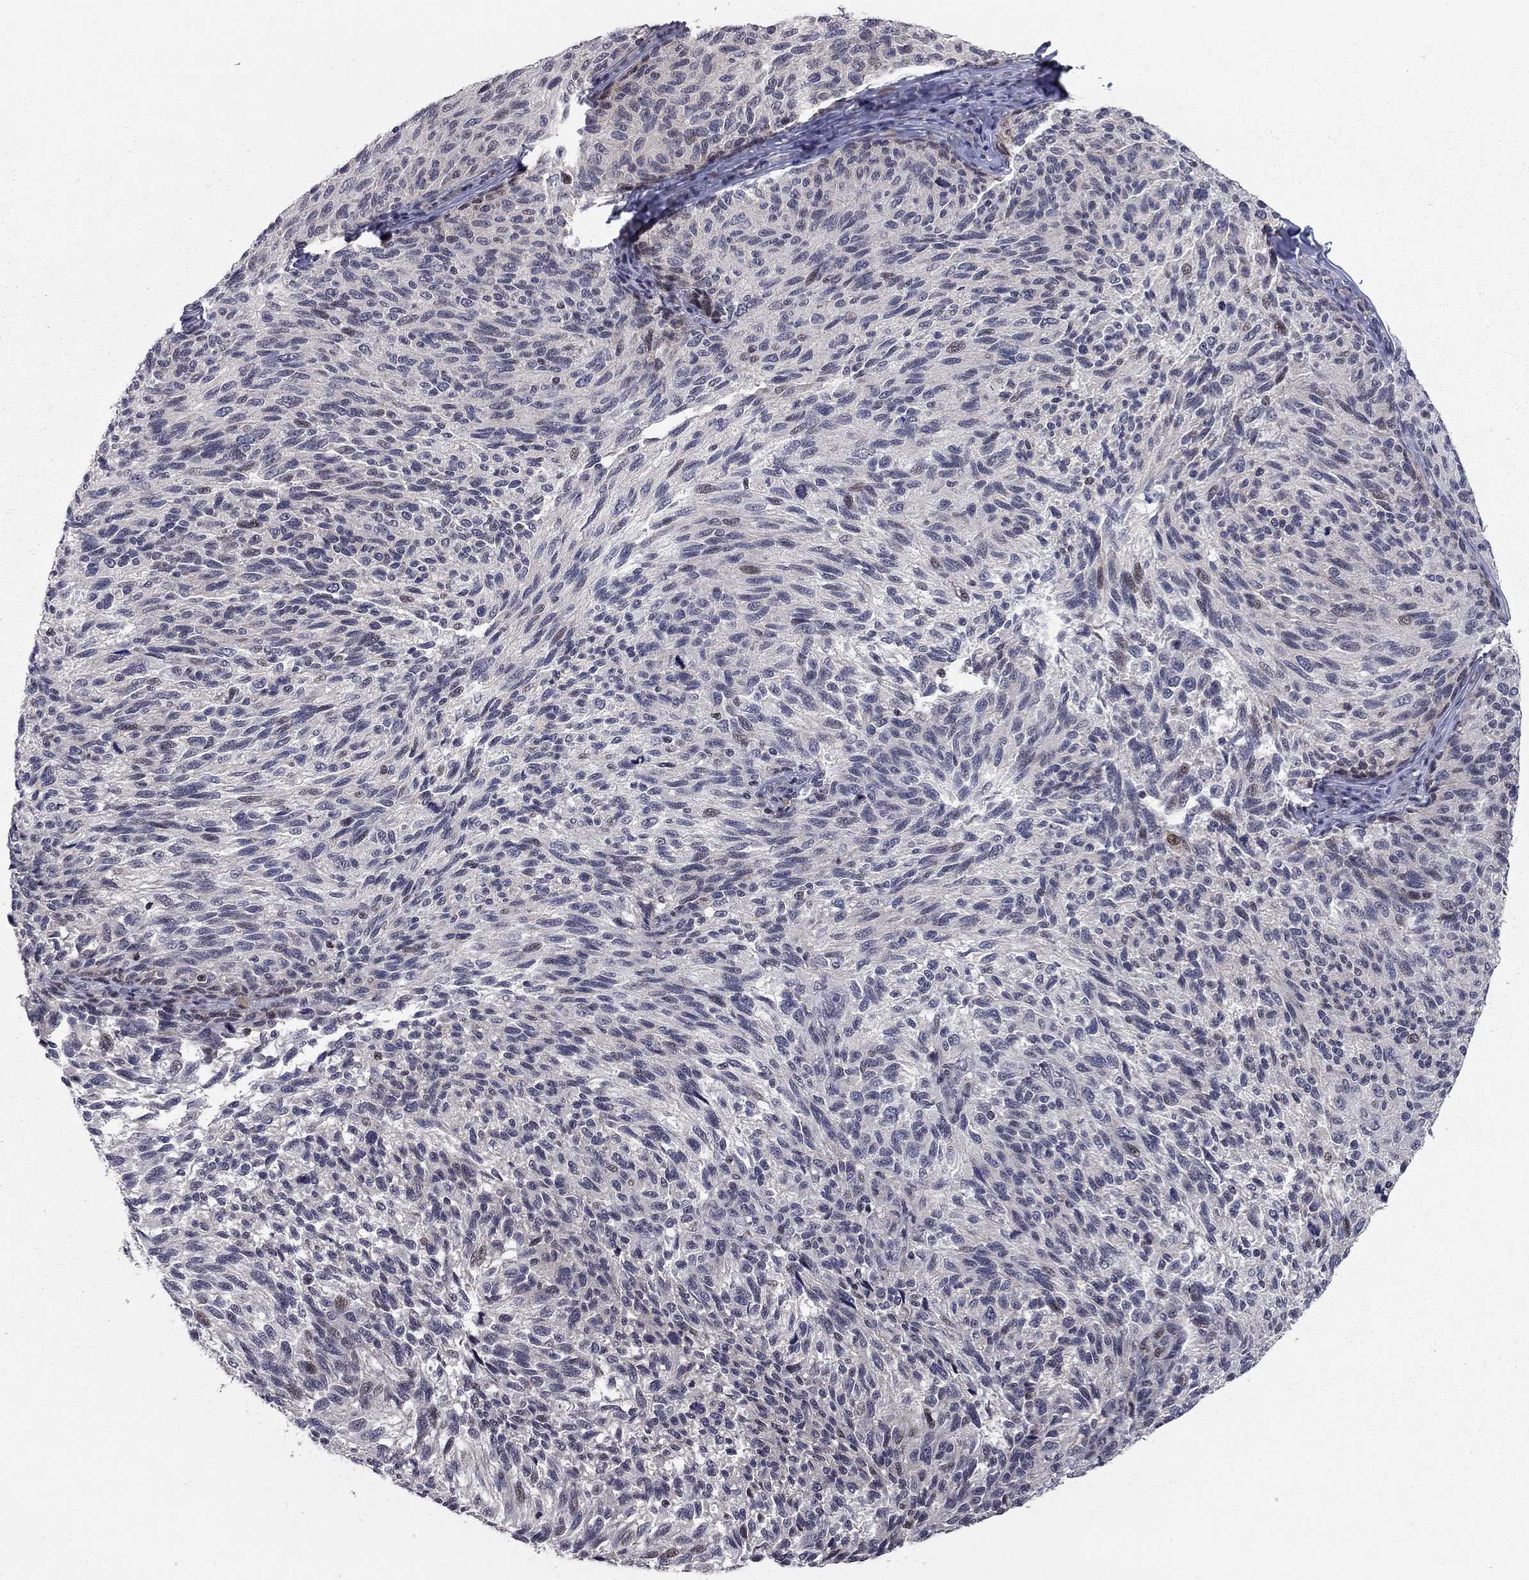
{"staining": {"intensity": "negative", "quantity": "none", "location": "none"}, "tissue": "melanoma", "cell_type": "Tumor cells", "image_type": "cancer", "snomed": [{"axis": "morphology", "description": "Malignant melanoma, NOS"}, {"axis": "topography", "description": "Skin"}], "caption": "High power microscopy photomicrograph of an immunohistochemistry (IHC) image of melanoma, revealing no significant positivity in tumor cells.", "gene": "HDAC3", "patient": {"sex": "female", "age": 73}}